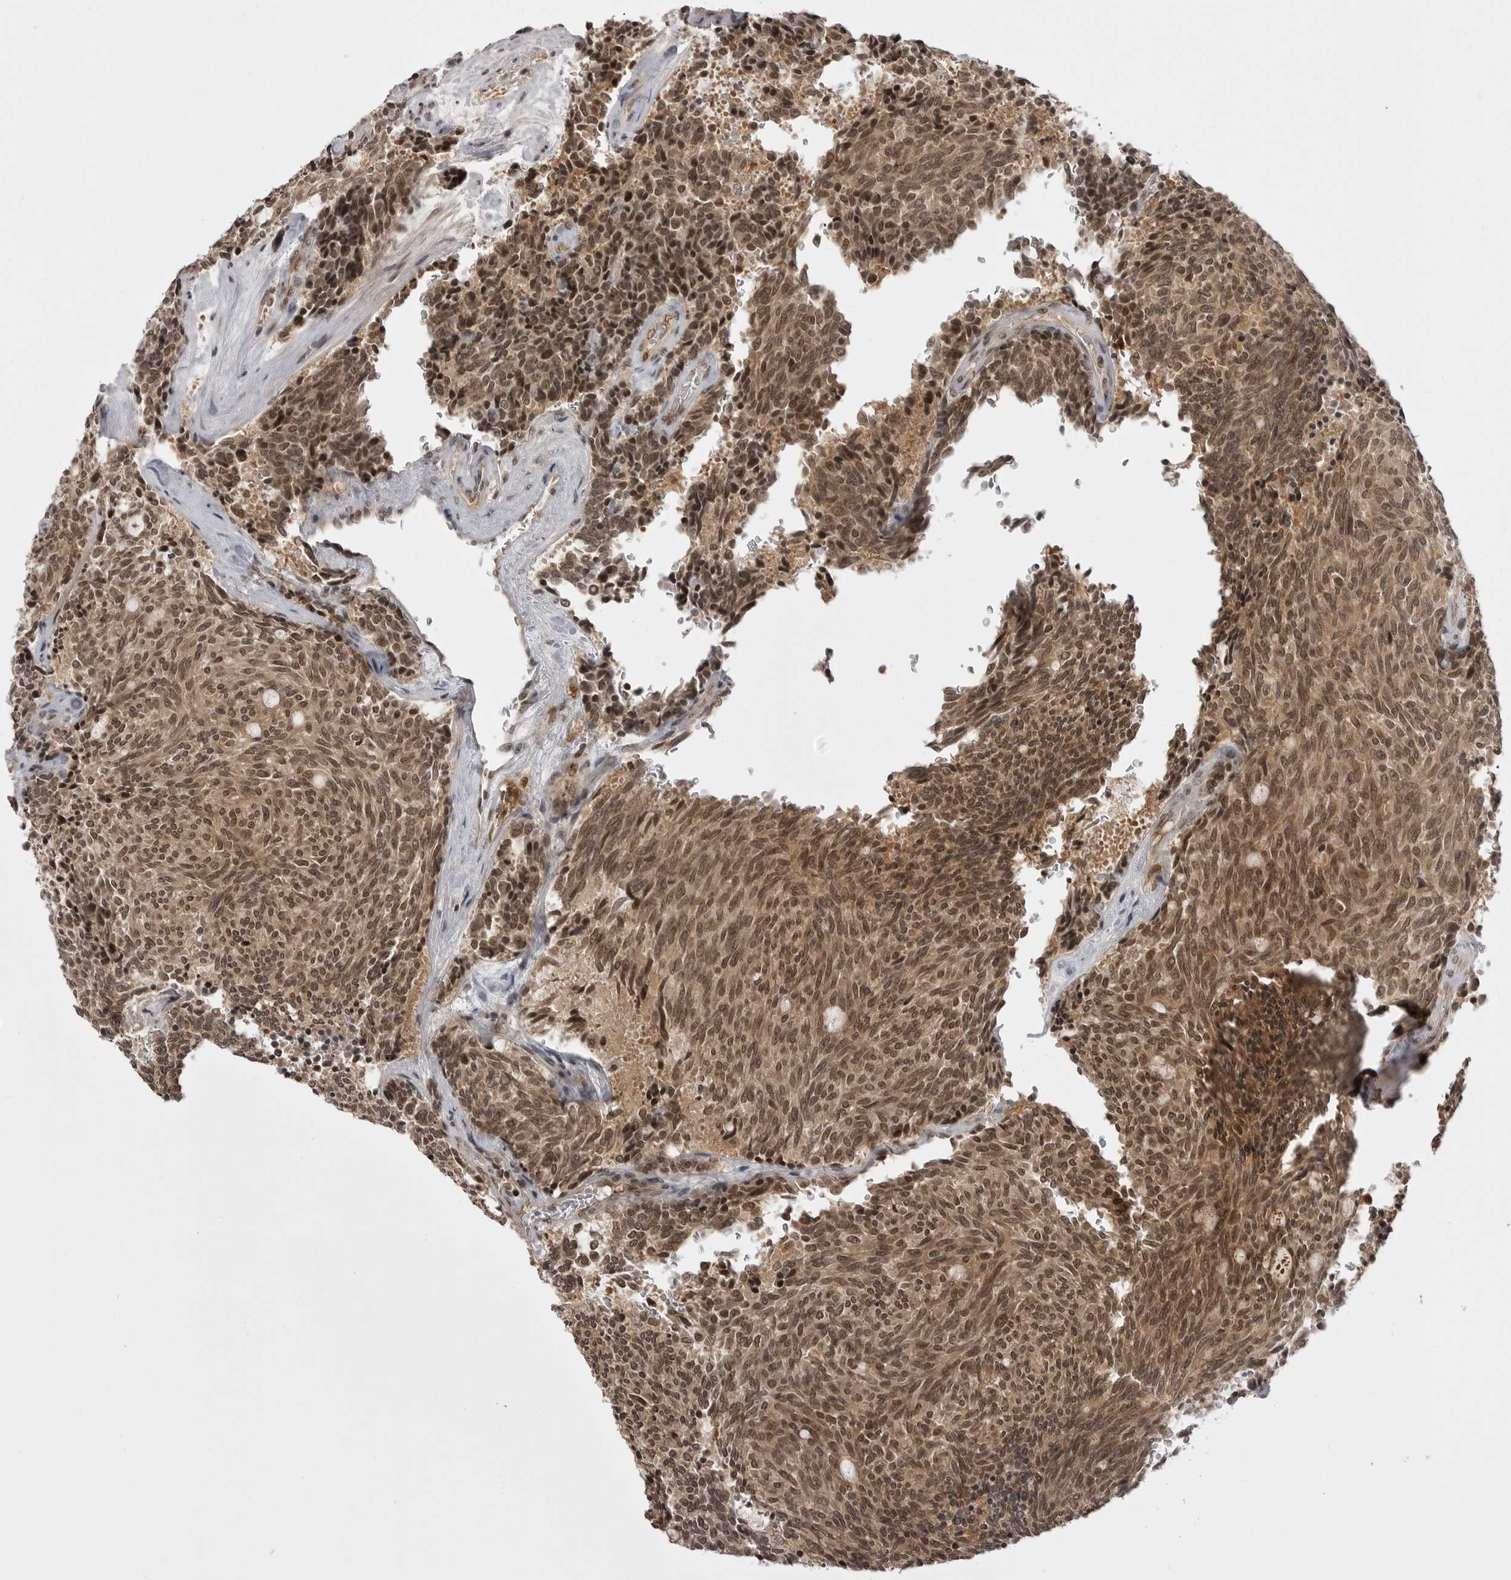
{"staining": {"intensity": "moderate", "quantity": ">75%", "location": "cytoplasmic/membranous,nuclear"}, "tissue": "carcinoid", "cell_type": "Tumor cells", "image_type": "cancer", "snomed": [{"axis": "morphology", "description": "Carcinoid, malignant, NOS"}, {"axis": "topography", "description": "Pancreas"}], "caption": "Approximately >75% of tumor cells in human carcinoid display moderate cytoplasmic/membranous and nuclear protein positivity as visualized by brown immunohistochemical staining.", "gene": "PTK2B", "patient": {"sex": "female", "age": 54}}